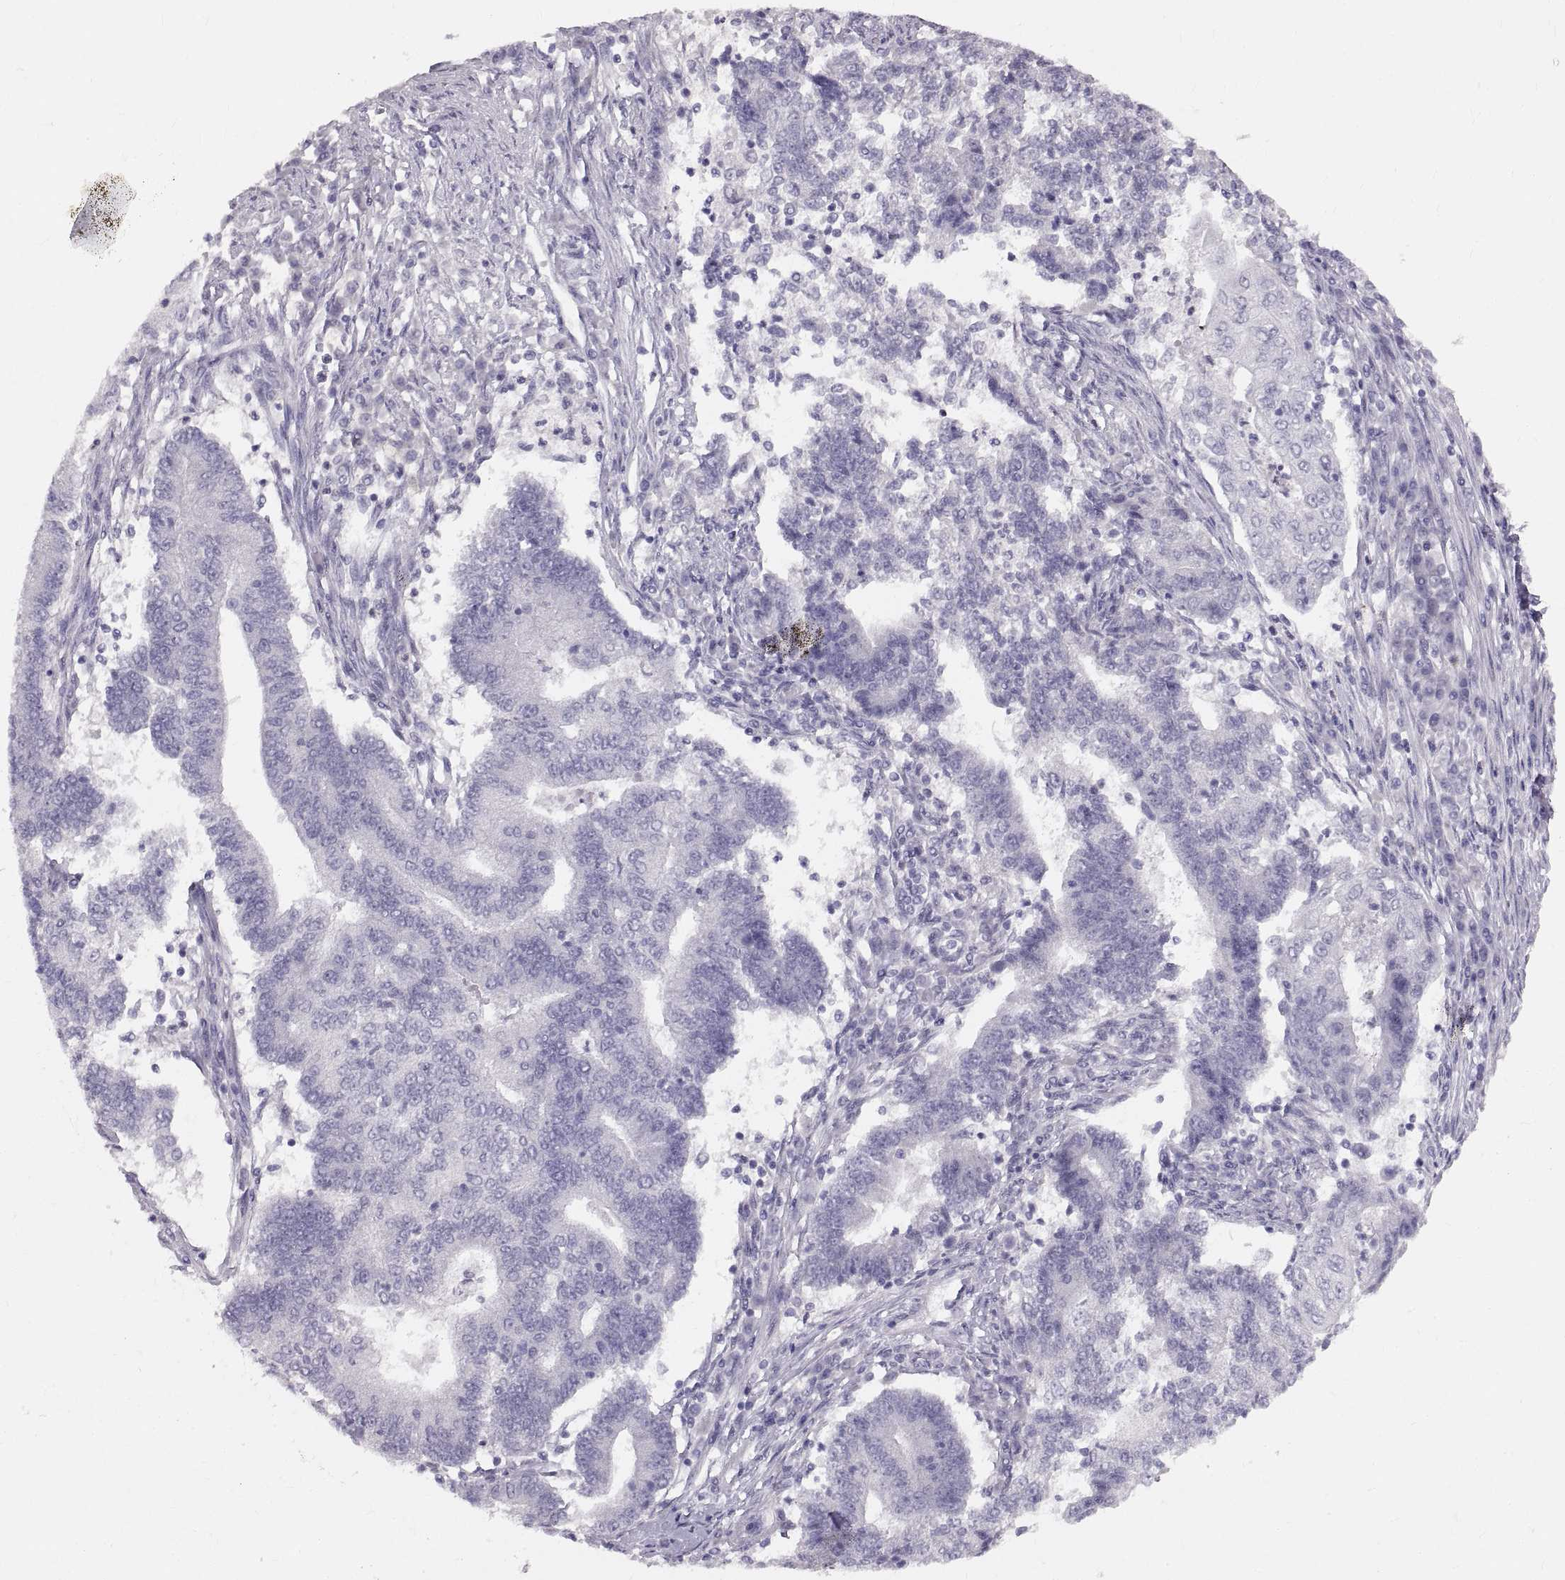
{"staining": {"intensity": "negative", "quantity": "none", "location": "none"}, "tissue": "endometrial cancer", "cell_type": "Tumor cells", "image_type": "cancer", "snomed": [{"axis": "morphology", "description": "Adenocarcinoma, NOS"}, {"axis": "topography", "description": "Uterus"}, {"axis": "topography", "description": "Endometrium"}], "caption": "This is a micrograph of IHC staining of endometrial cancer (adenocarcinoma), which shows no staining in tumor cells.", "gene": "SPACDR", "patient": {"sex": "female", "age": 54}}